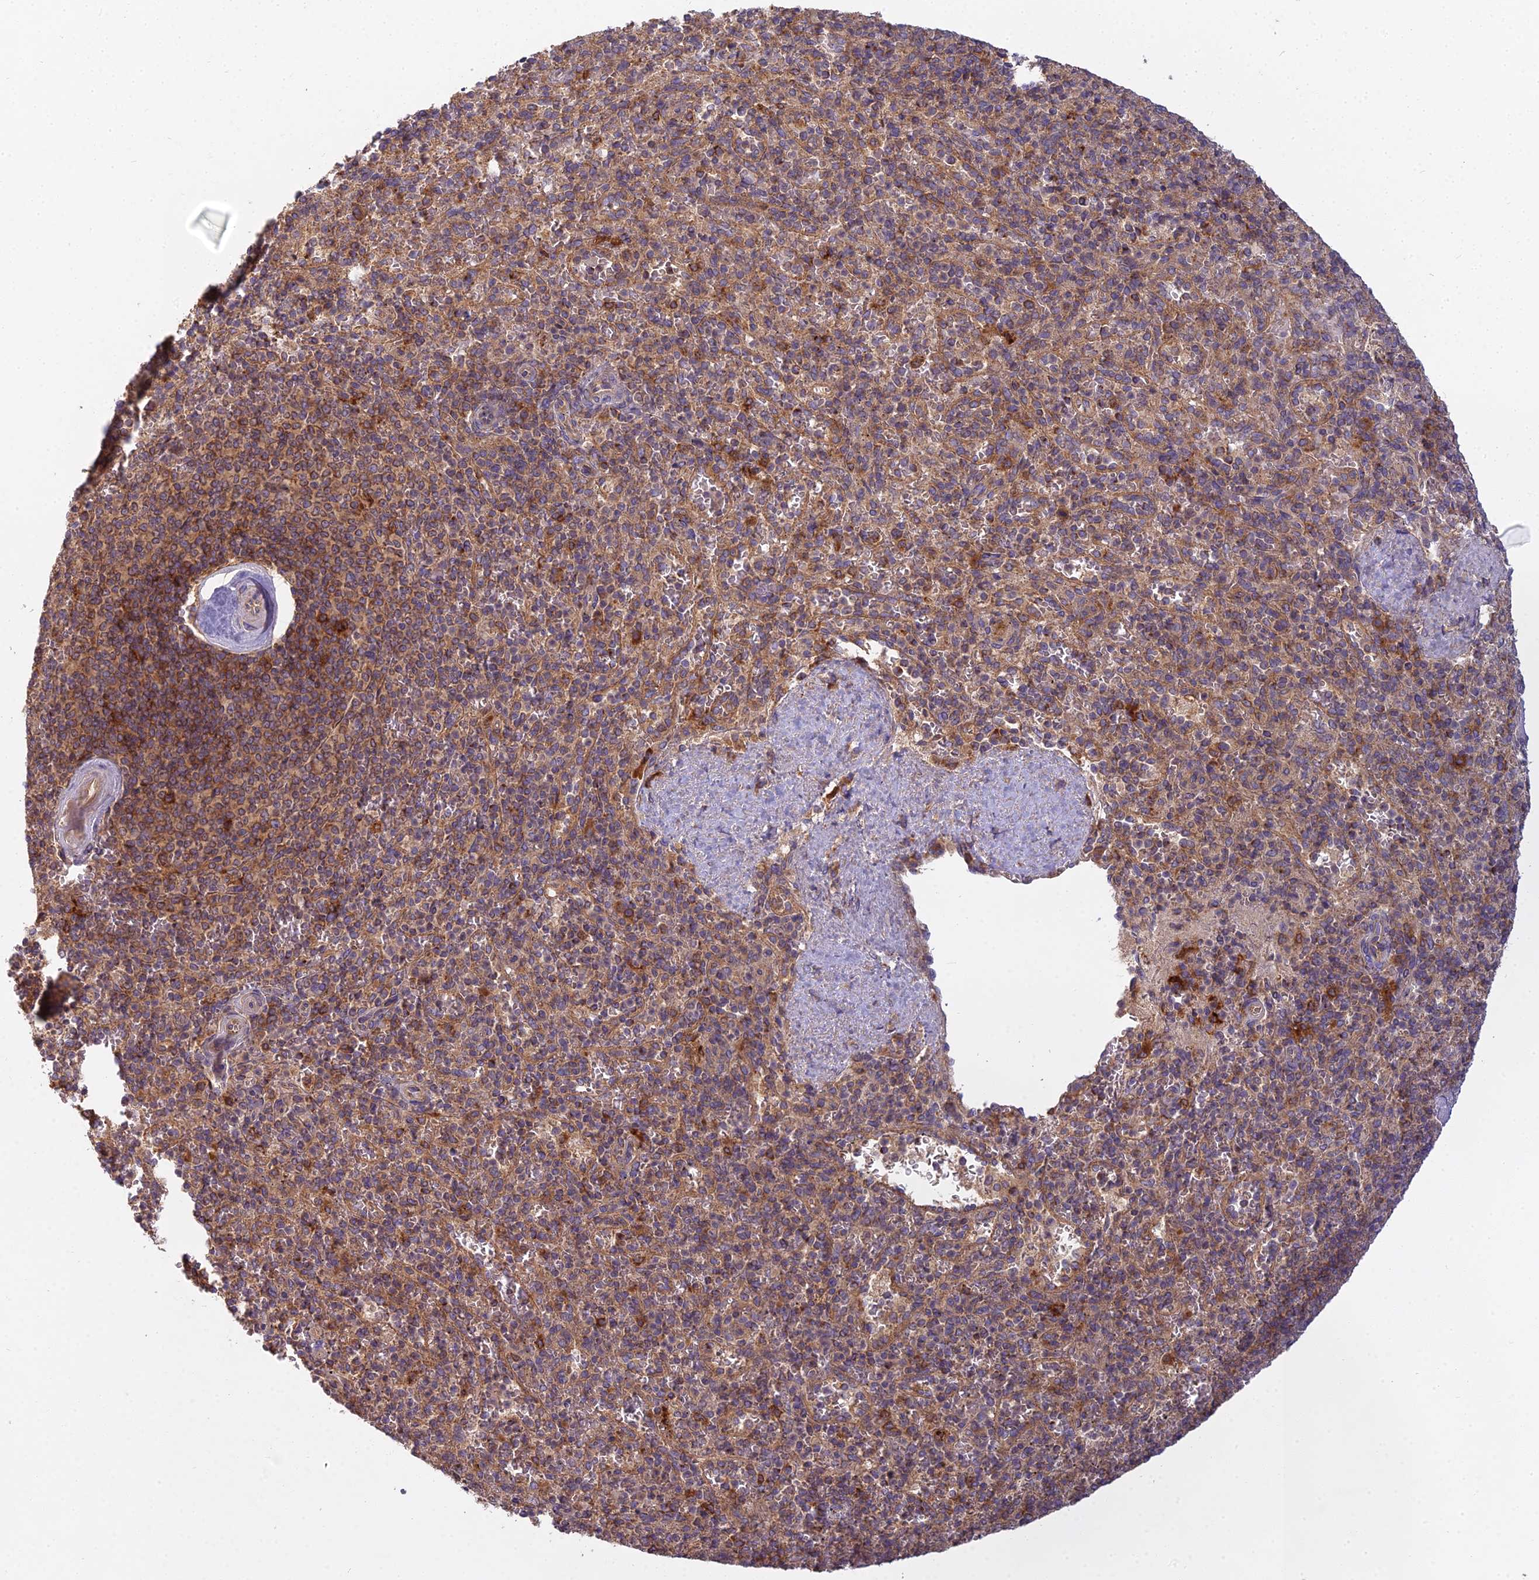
{"staining": {"intensity": "weak", "quantity": "25%-75%", "location": "cytoplasmic/membranous"}, "tissue": "spleen", "cell_type": "Cells in red pulp", "image_type": "normal", "snomed": [{"axis": "morphology", "description": "Normal tissue, NOS"}, {"axis": "topography", "description": "Spleen"}], "caption": "Immunohistochemical staining of unremarkable spleen exhibits 25%-75% levels of weak cytoplasmic/membranous protein expression in approximately 25%-75% of cells in red pulp. (DAB = brown stain, brightfield microscopy at high magnification).", "gene": "CCDC167", "patient": {"sex": "male", "age": 82}}